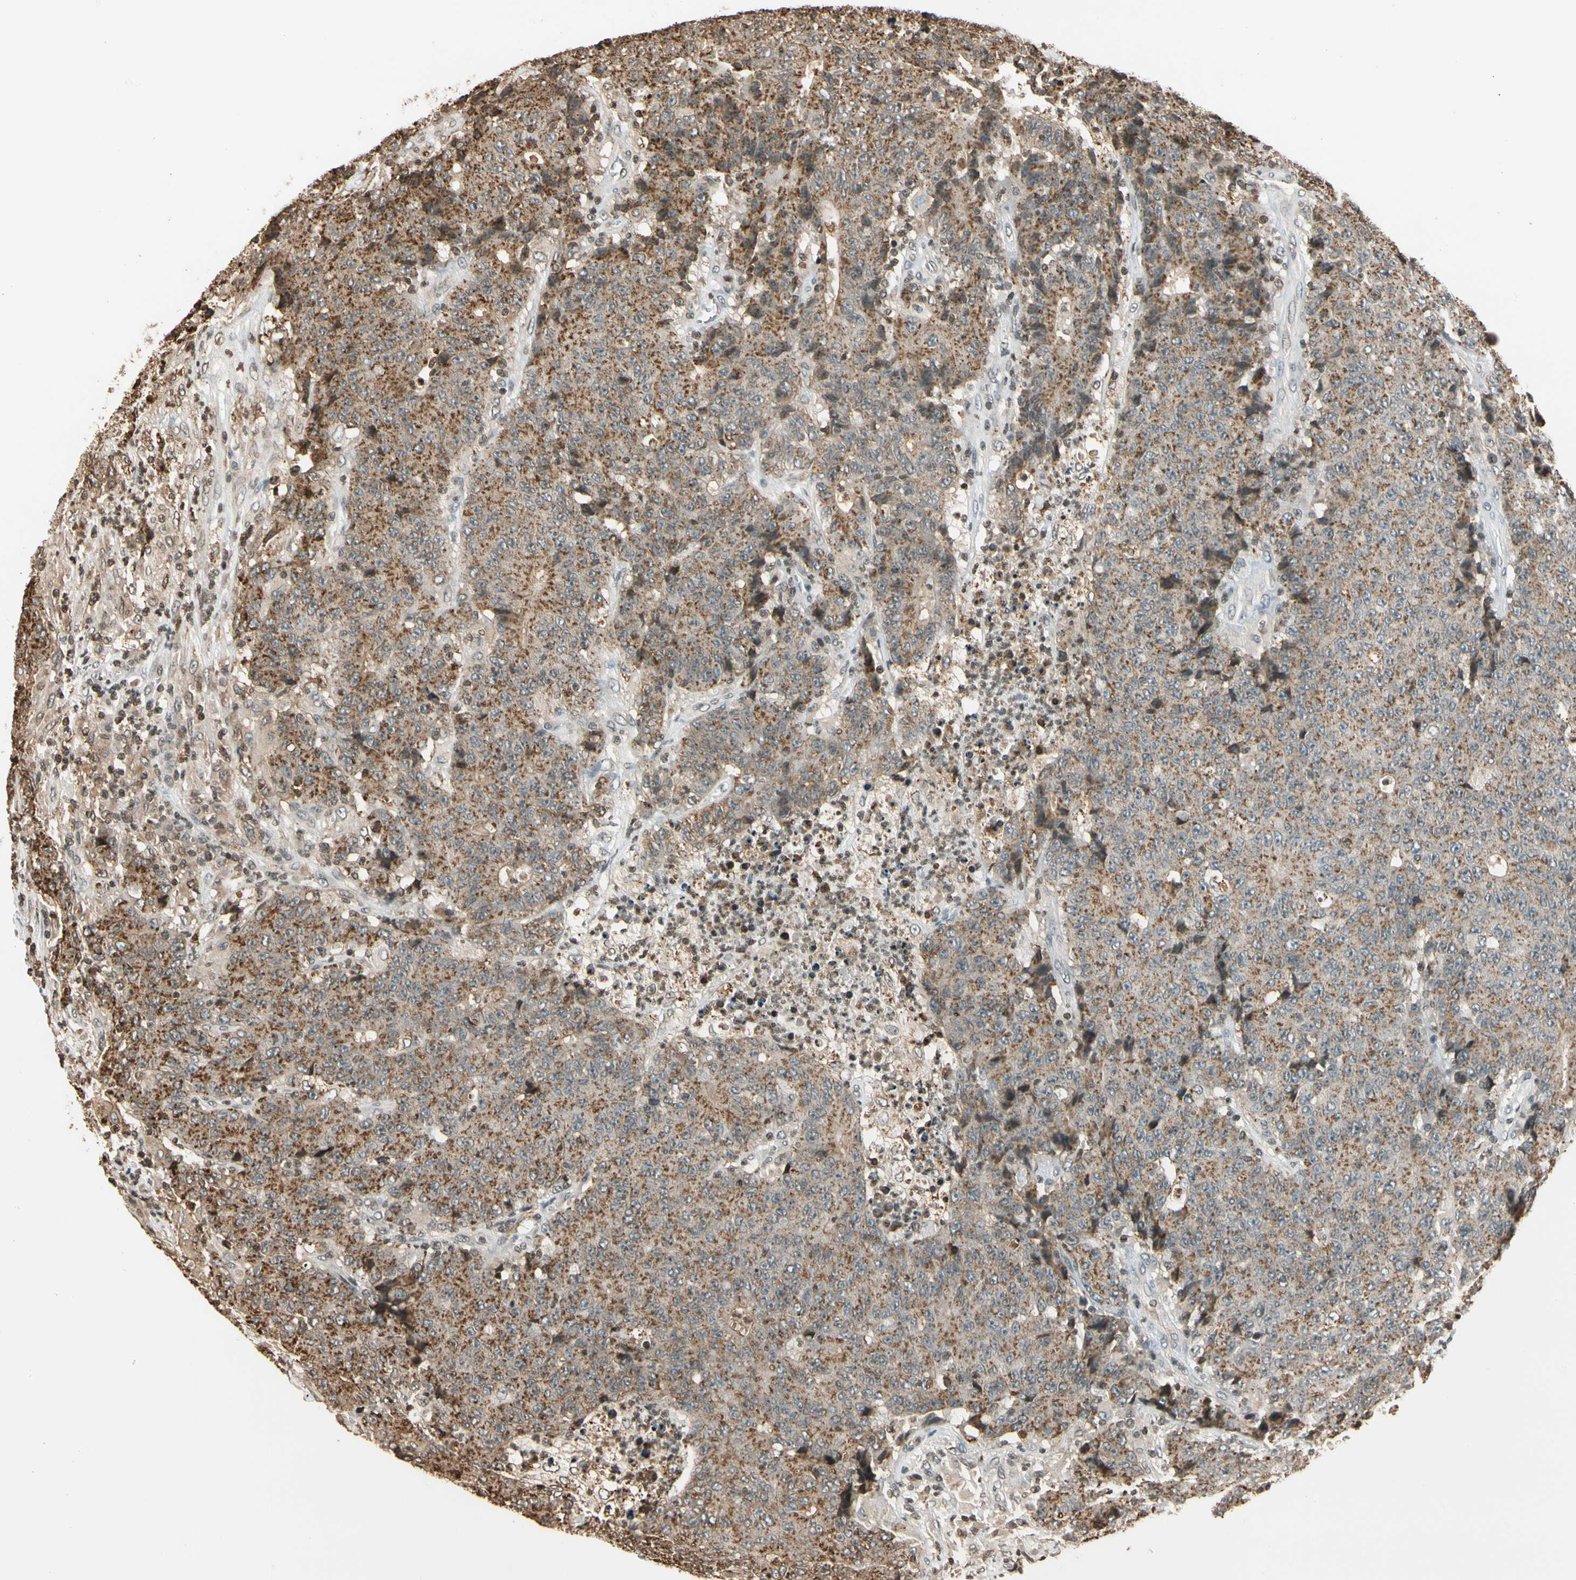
{"staining": {"intensity": "moderate", "quantity": ">75%", "location": "cytoplasmic/membranous"}, "tissue": "colorectal cancer", "cell_type": "Tumor cells", "image_type": "cancer", "snomed": [{"axis": "morphology", "description": "Normal tissue, NOS"}, {"axis": "morphology", "description": "Adenocarcinoma, NOS"}, {"axis": "topography", "description": "Colon"}], "caption": "Human colorectal adenocarcinoma stained for a protein (brown) demonstrates moderate cytoplasmic/membranous positive expression in approximately >75% of tumor cells.", "gene": "FER", "patient": {"sex": "female", "age": 75}}